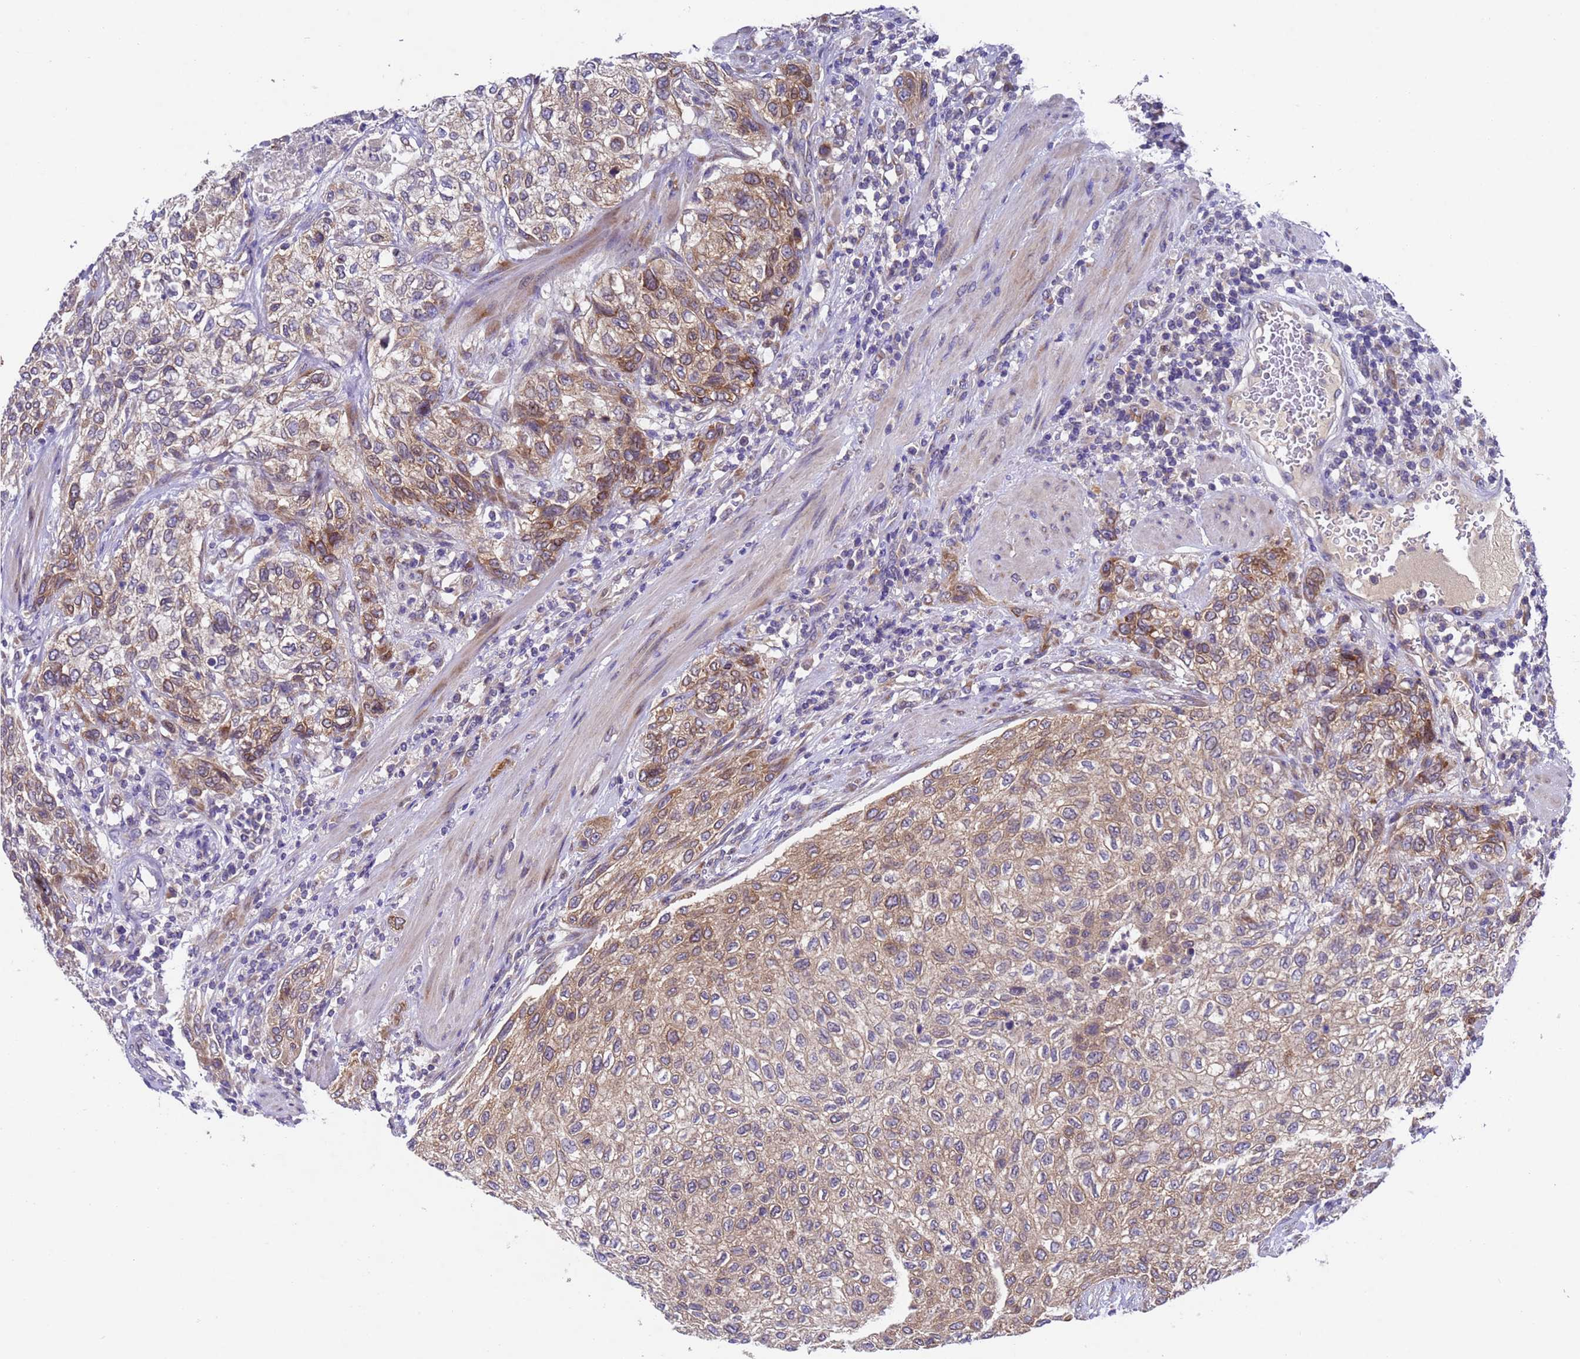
{"staining": {"intensity": "moderate", "quantity": ">75%", "location": "cytoplasmic/membranous"}, "tissue": "urothelial cancer", "cell_type": "Tumor cells", "image_type": "cancer", "snomed": [{"axis": "morphology", "description": "Urothelial carcinoma, High grade"}, {"axis": "topography", "description": "Urinary bladder"}], "caption": "This image demonstrates urothelial cancer stained with immunohistochemistry to label a protein in brown. The cytoplasmic/membranous of tumor cells show moderate positivity for the protein. Nuclei are counter-stained blue.", "gene": "DCAF12L2", "patient": {"sex": "male", "age": 35}}